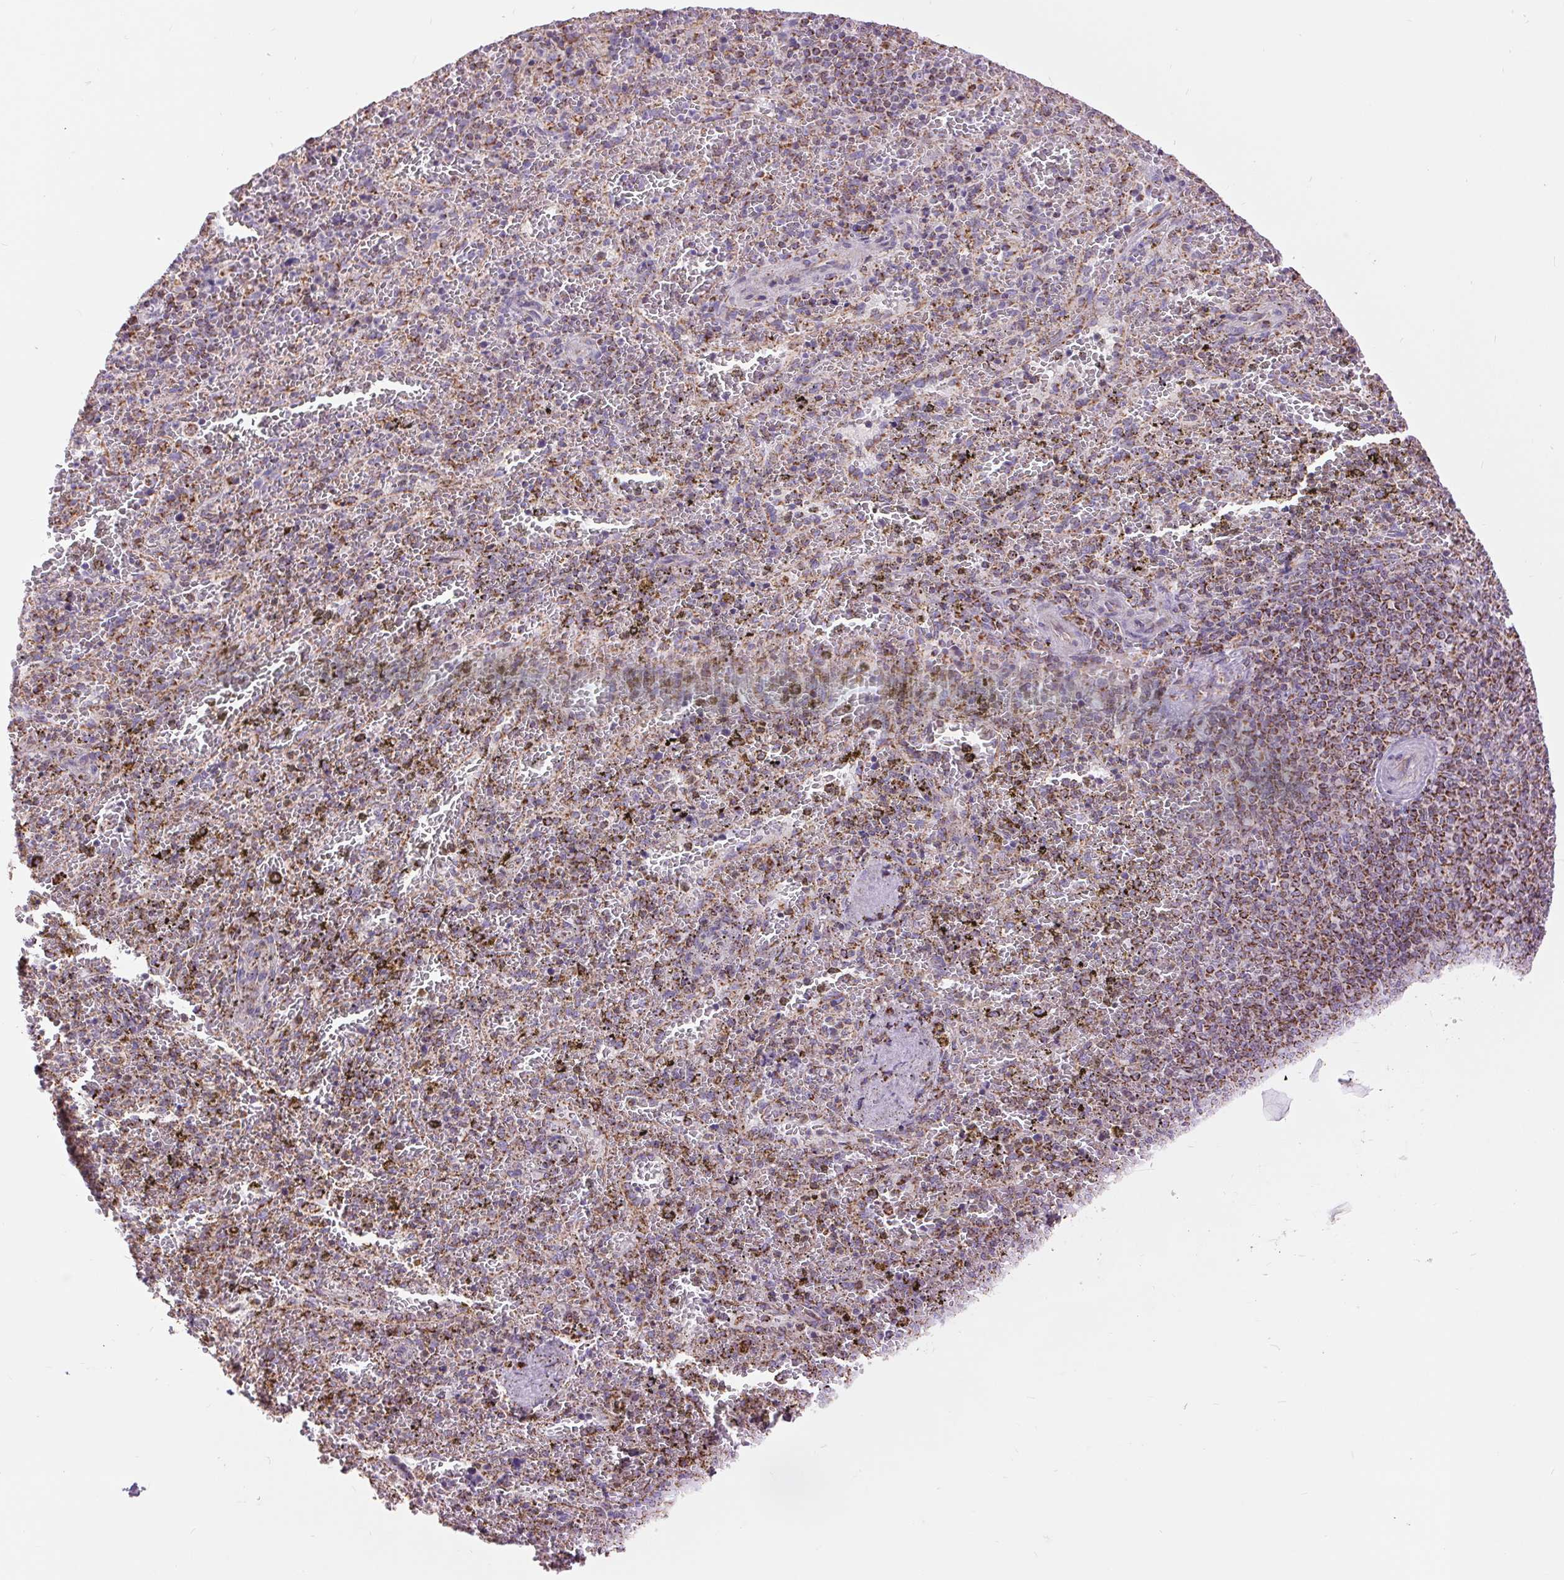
{"staining": {"intensity": "moderate", "quantity": "25%-75%", "location": "cytoplasmic/membranous"}, "tissue": "spleen", "cell_type": "Cells in red pulp", "image_type": "normal", "snomed": [{"axis": "morphology", "description": "Normal tissue, NOS"}, {"axis": "topography", "description": "Spleen"}], "caption": "Protein staining displays moderate cytoplasmic/membranous expression in about 25%-75% of cells in red pulp in unremarkable spleen.", "gene": "ATP5PB", "patient": {"sex": "female", "age": 50}}